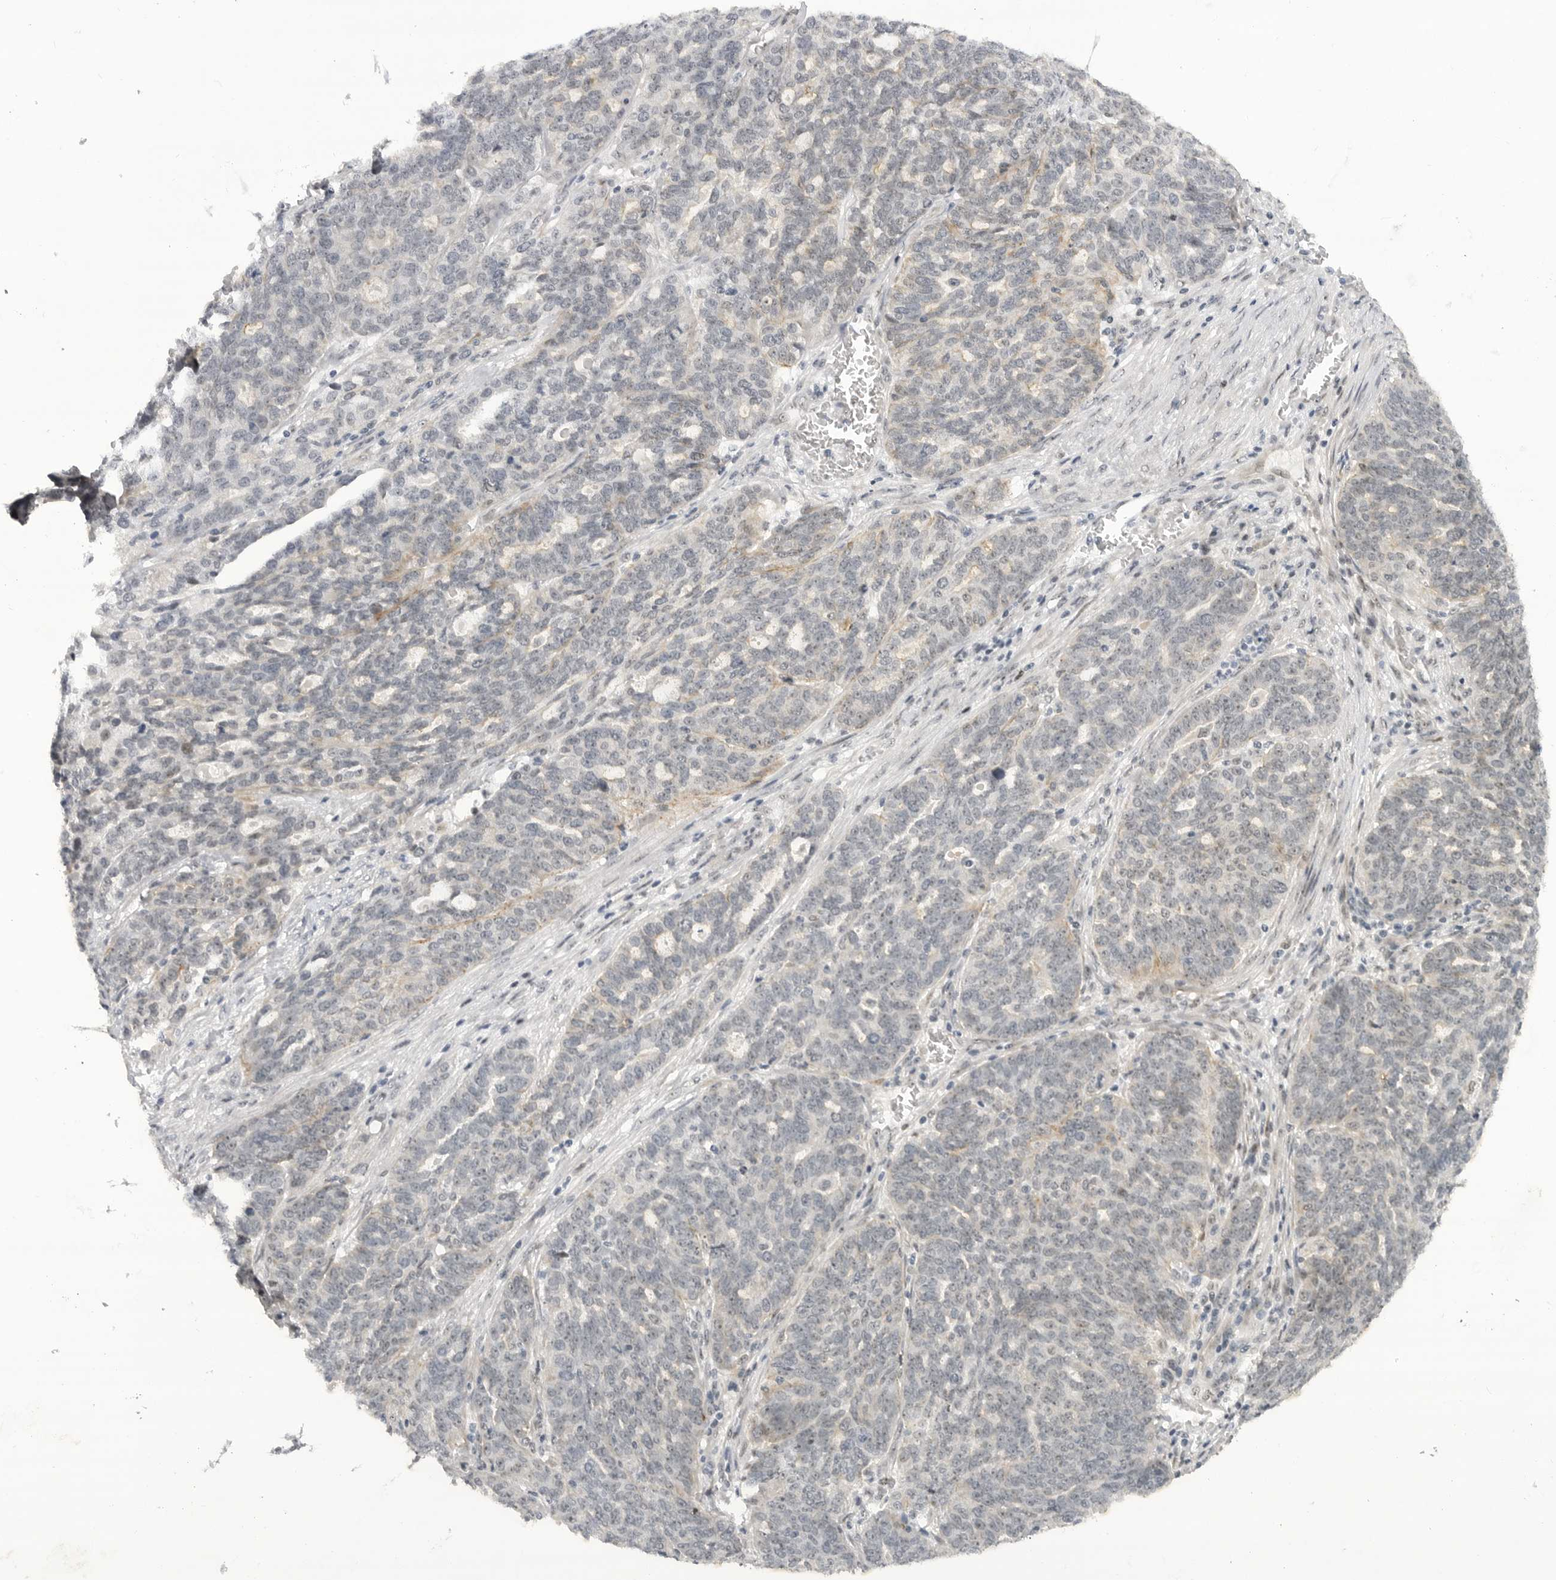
{"staining": {"intensity": "negative", "quantity": "none", "location": "none"}, "tissue": "ovarian cancer", "cell_type": "Tumor cells", "image_type": "cancer", "snomed": [{"axis": "morphology", "description": "Cystadenocarcinoma, serous, NOS"}, {"axis": "topography", "description": "Ovary"}], "caption": "IHC photomicrograph of human ovarian serous cystadenocarcinoma stained for a protein (brown), which shows no expression in tumor cells. The staining was performed using DAB (3,3'-diaminobenzidine) to visualize the protein expression in brown, while the nuclei were stained in blue with hematoxylin (Magnification: 20x).", "gene": "CEP295NL", "patient": {"sex": "female", "age": 59}}